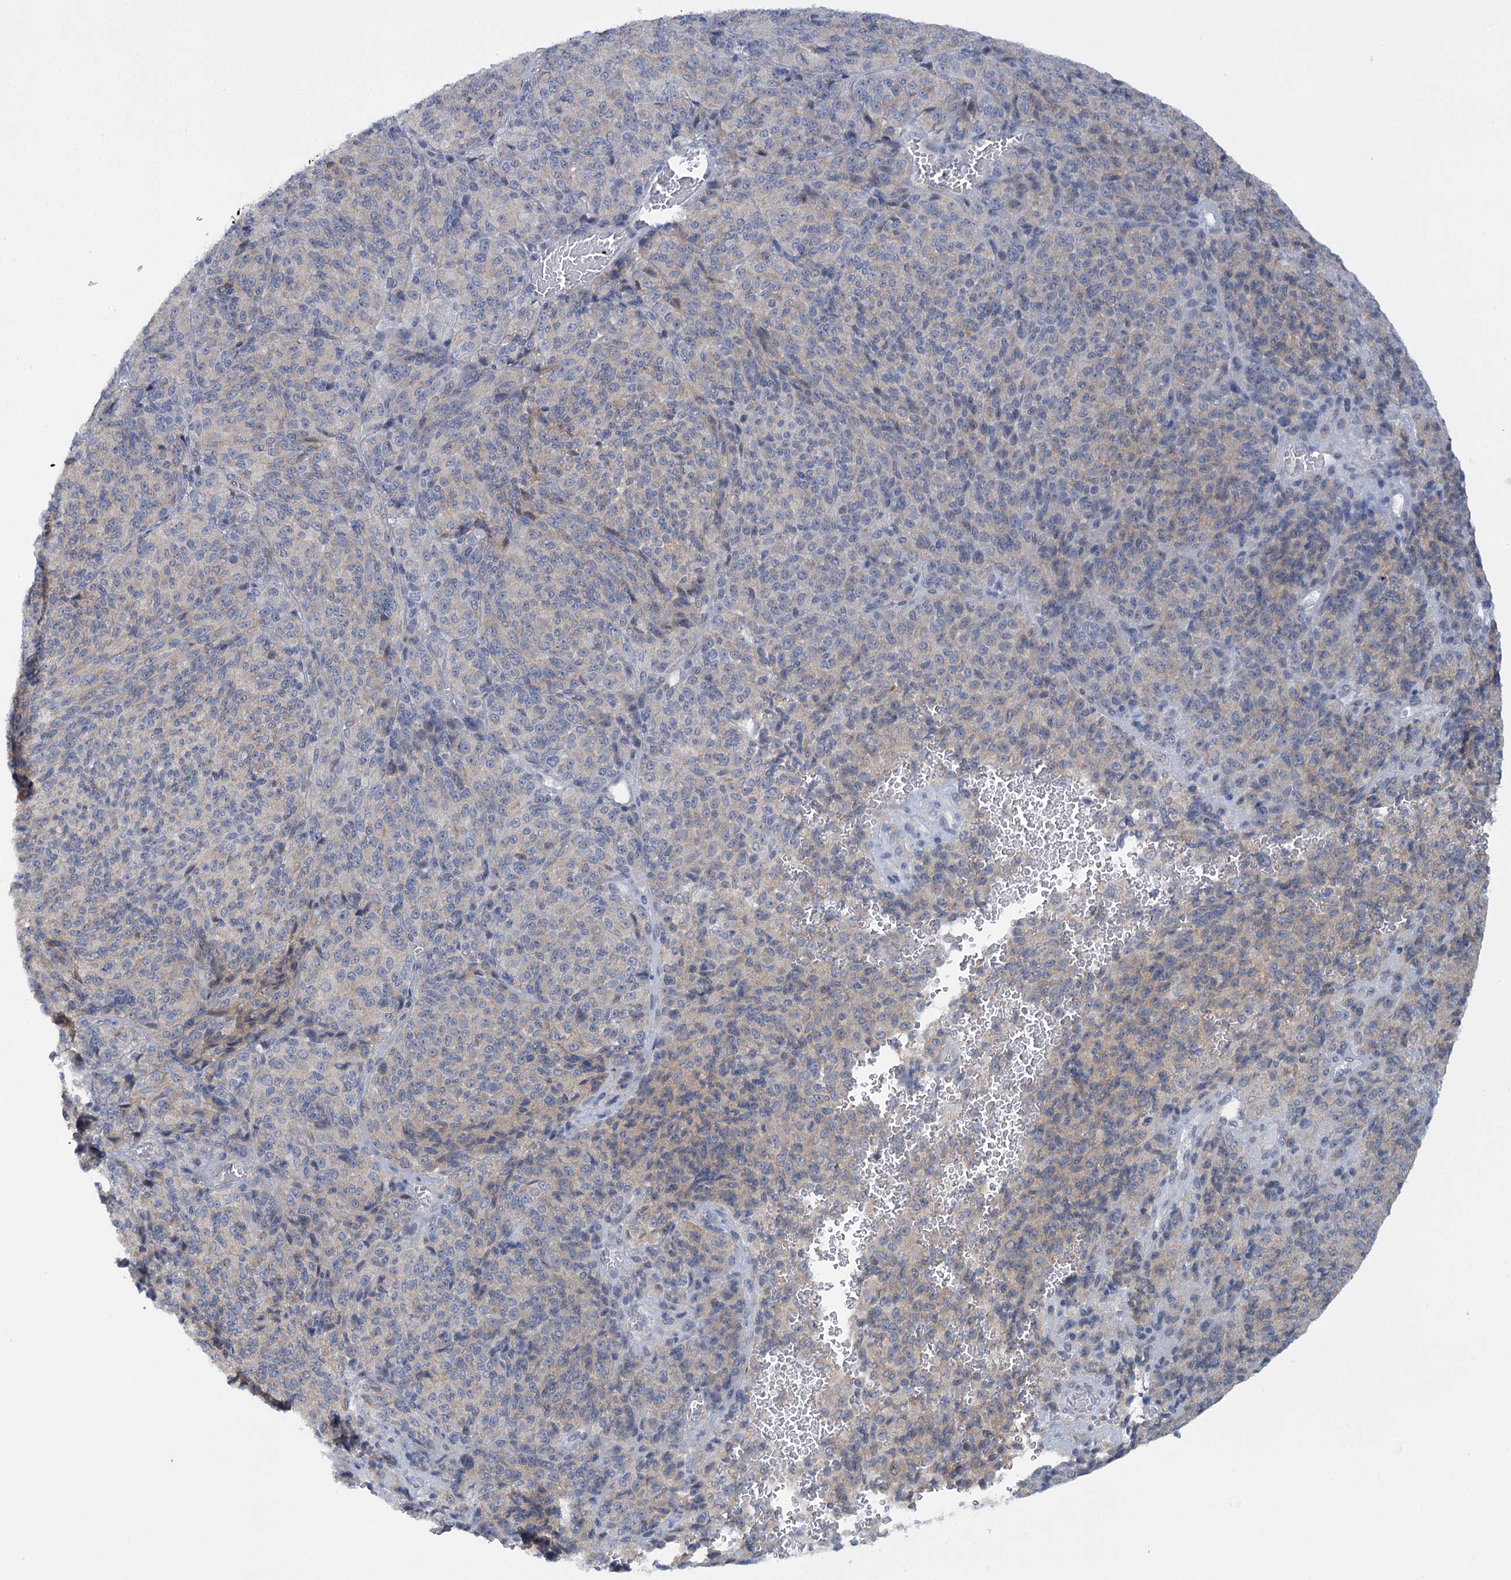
{"staining": {"intensity": "negative", "quantity": "none", "location": "none"}, "tissue": "melanoma", "cell_type": "Tumor cells", "image_type": "cancer", "snomed": [{"axis": "morphology", "description": "Malignant melanoma, Metastatic site"}, {"axis": "topography", "description": "Brain"}], "caption": "Tumor cells are negative for protein expression in human melanoma. (DAB immunohistochemistry, high magnification).", "gene": "MBLAC2", "patient": {"sex": "female", "age": 56}}